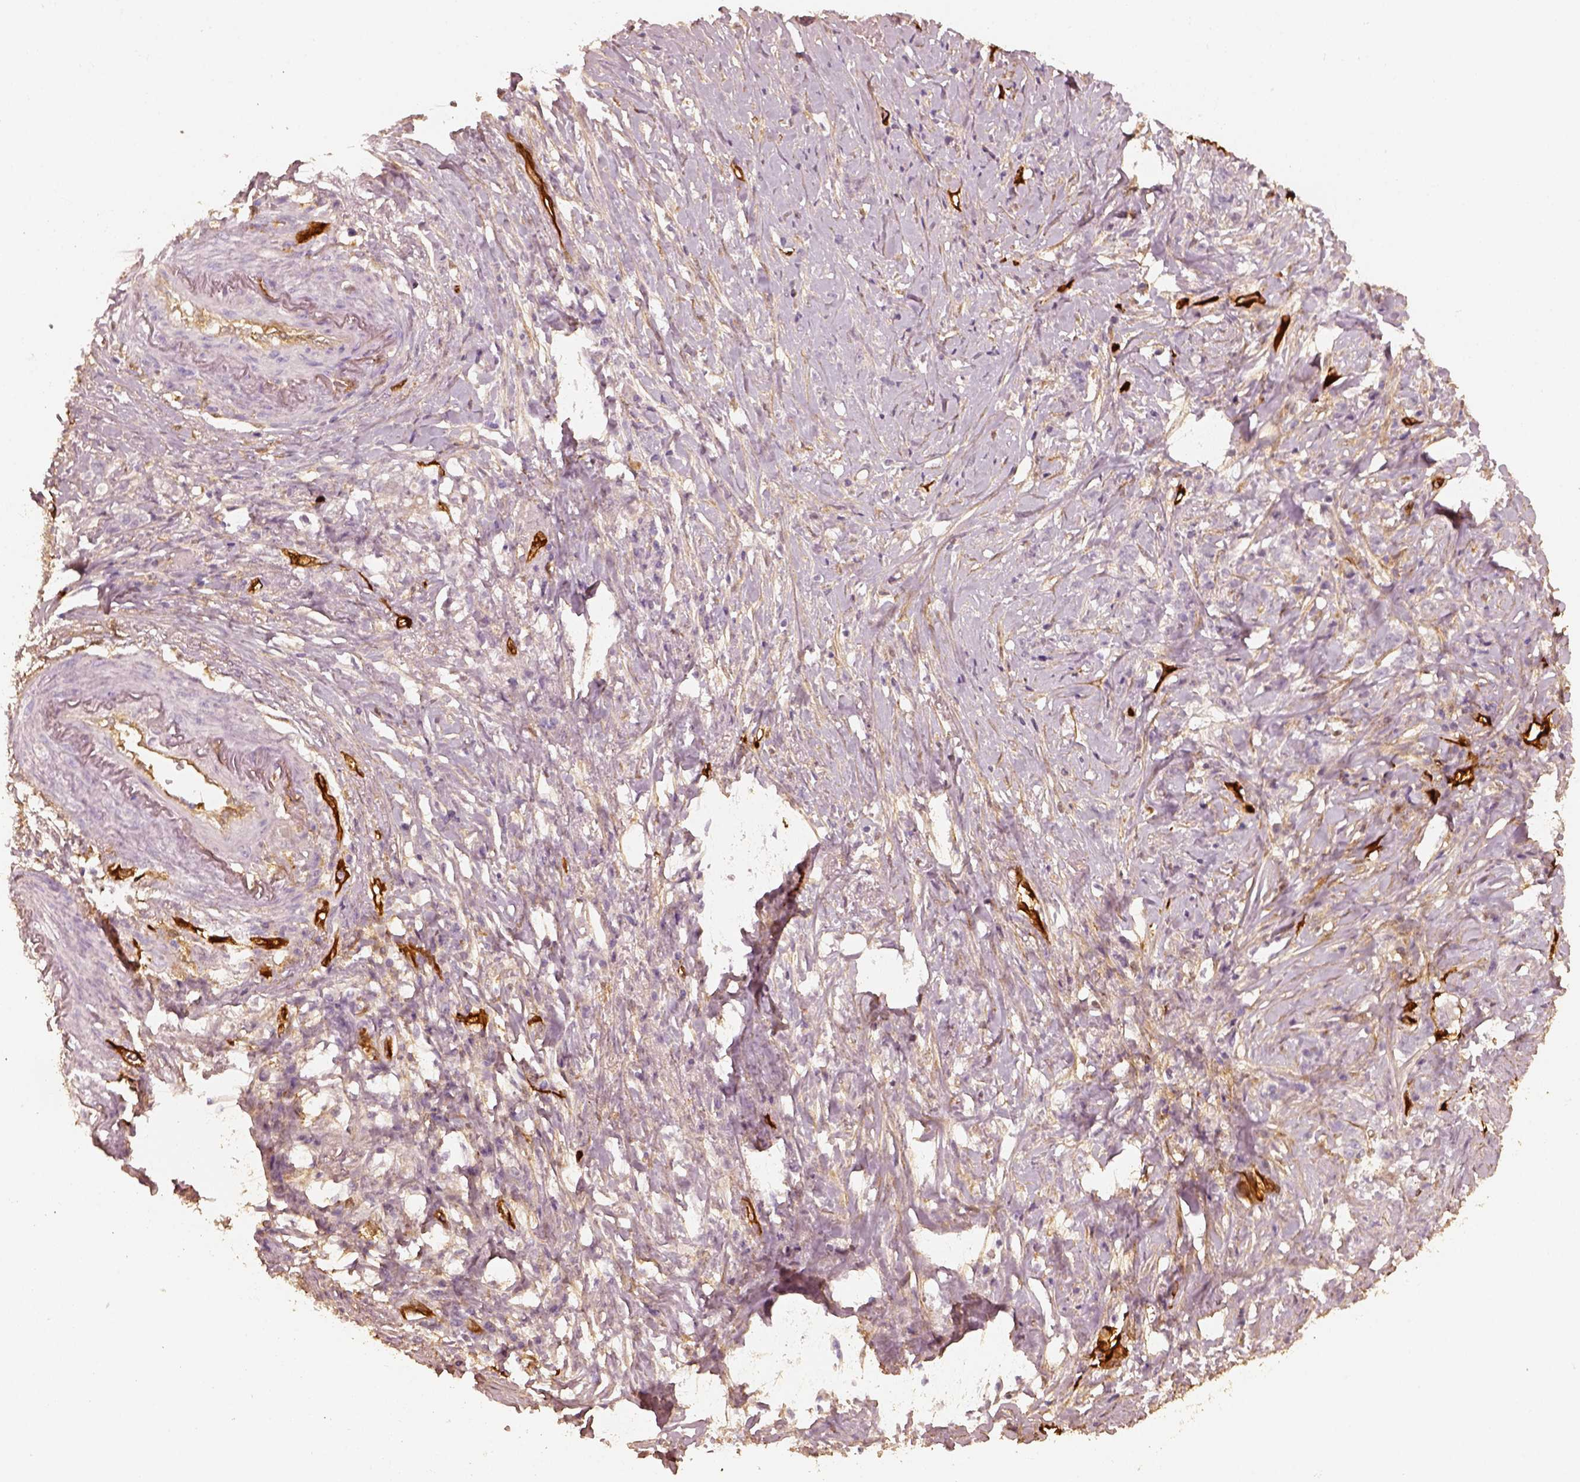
{"staining": {"intensity": "negative", "quantity": "none", "location": "none"}, "tissue": "stomach cancer", "cell_type": "Tumor cells", "image_type": "cancer", "snomed": [{"axis": "morphology", "description": "Adenocarcinoma, NOS"}, {"axis": "topography", "description": "Stomach, lower"}], "caption": "Immunohistochemistry photomicrograph of human stomach adenocarcinoma stained for a protein (brown), which reveals no expression in tumor cells. (DAB (3,3'-diaminobenzidine) immunohistochemistry (IHC) visualized using brightfield microscopy, high magnification).", "gene": "FSCN1", "patient": {"sex": "male", "age": 88}}